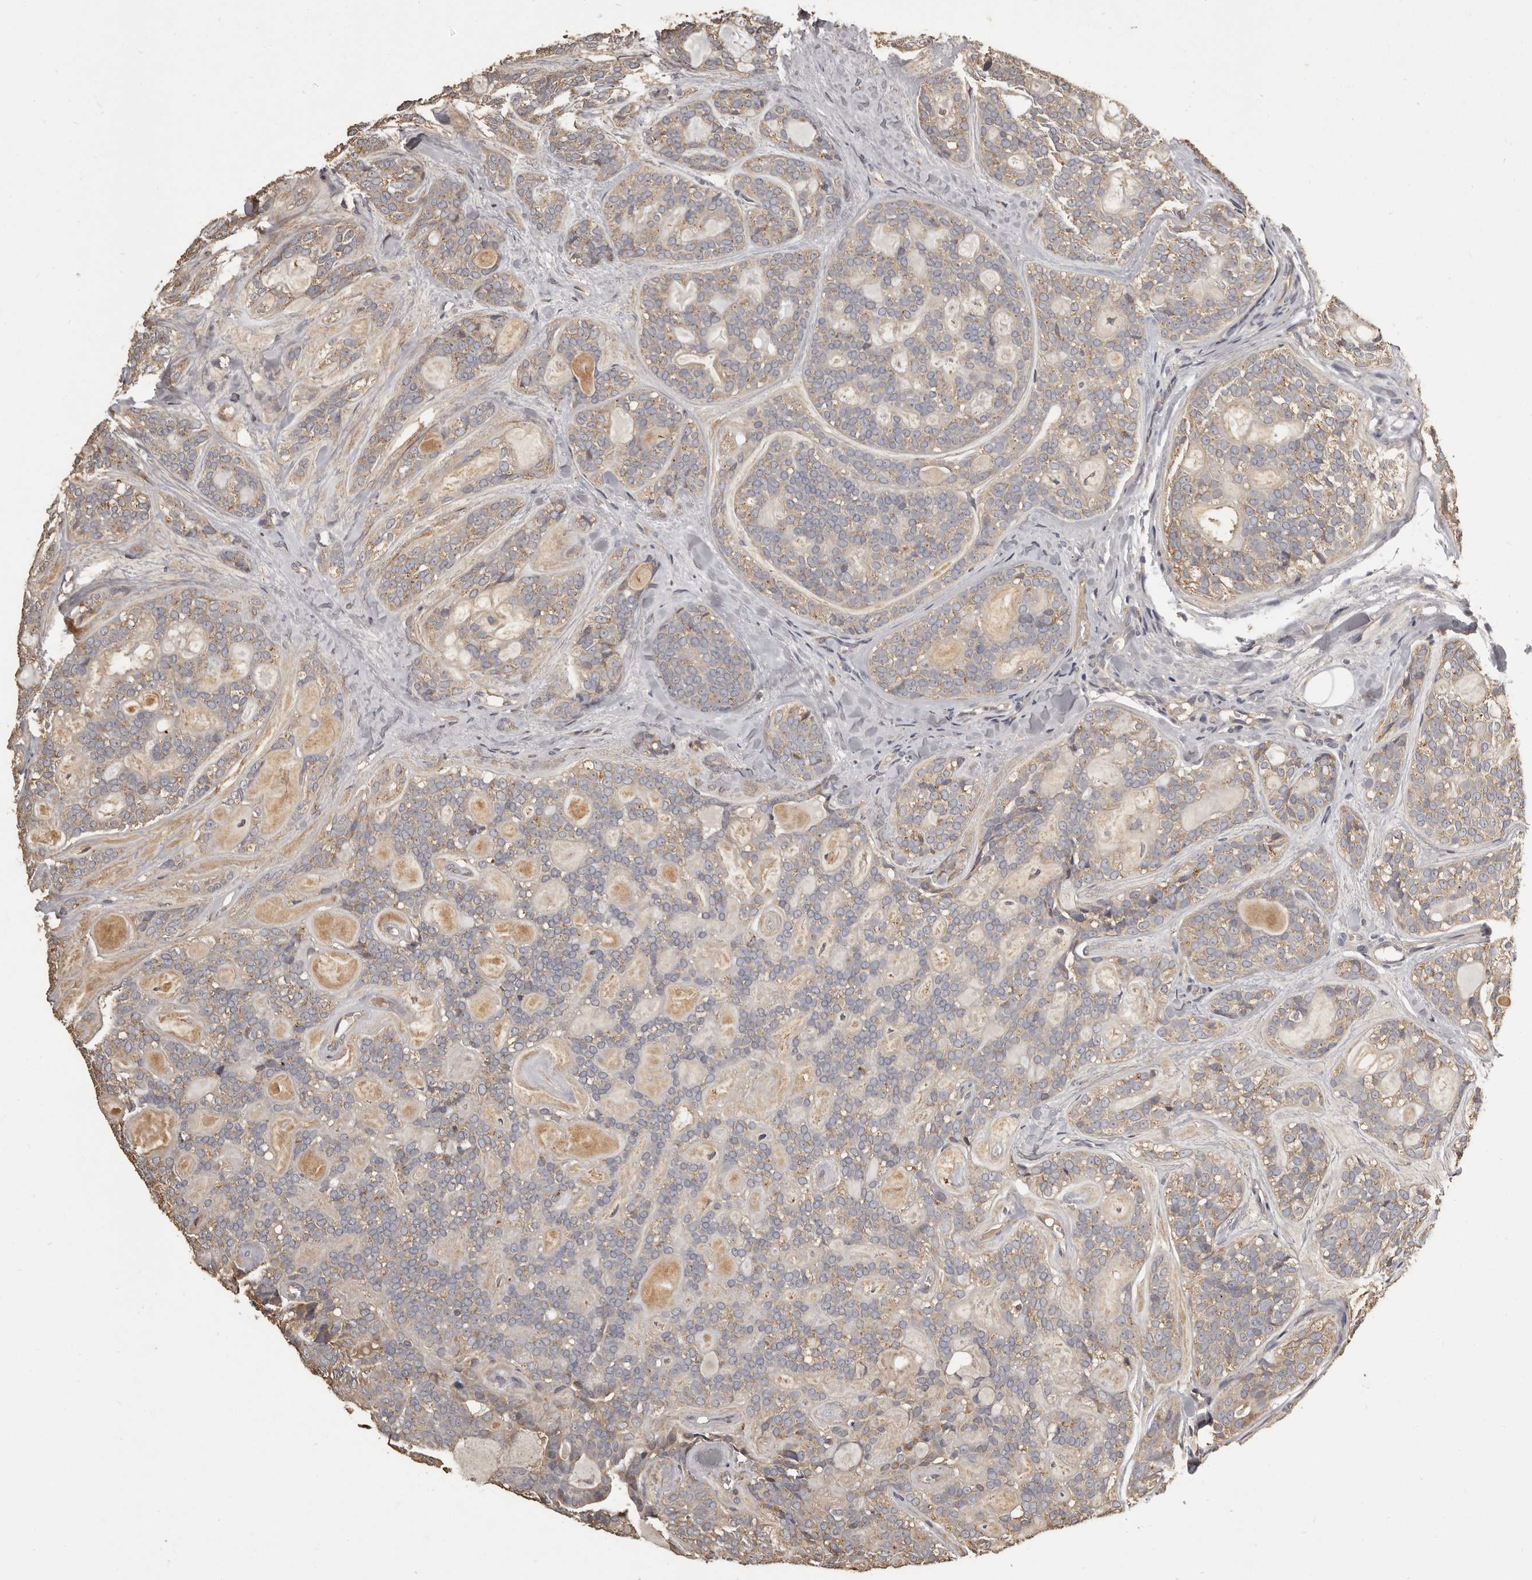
{"staining": {"intensity": "weak", "quantity": ">75%", "location": "cytoplasmic/membranous"}, "tissue": "head and neck cancer", "cell_type": "Tumor cells", "image_type": "cancer", "snomed": [{"axis": "morphology", "description": "Adenocarcinoma, NOS"}, {"axis": "topography", "description": "Head-Neck"}], "caption": "Immunohistochemical staining of head and neck cancer reveals weak cytoplasmic/membranous protein staining in approximately >75% of tumor cells. (Brightfield microscopy of DAB IHC at high magnification).", "gene": "MGAT5", "patient": {"sex": "male", "age": 66}}